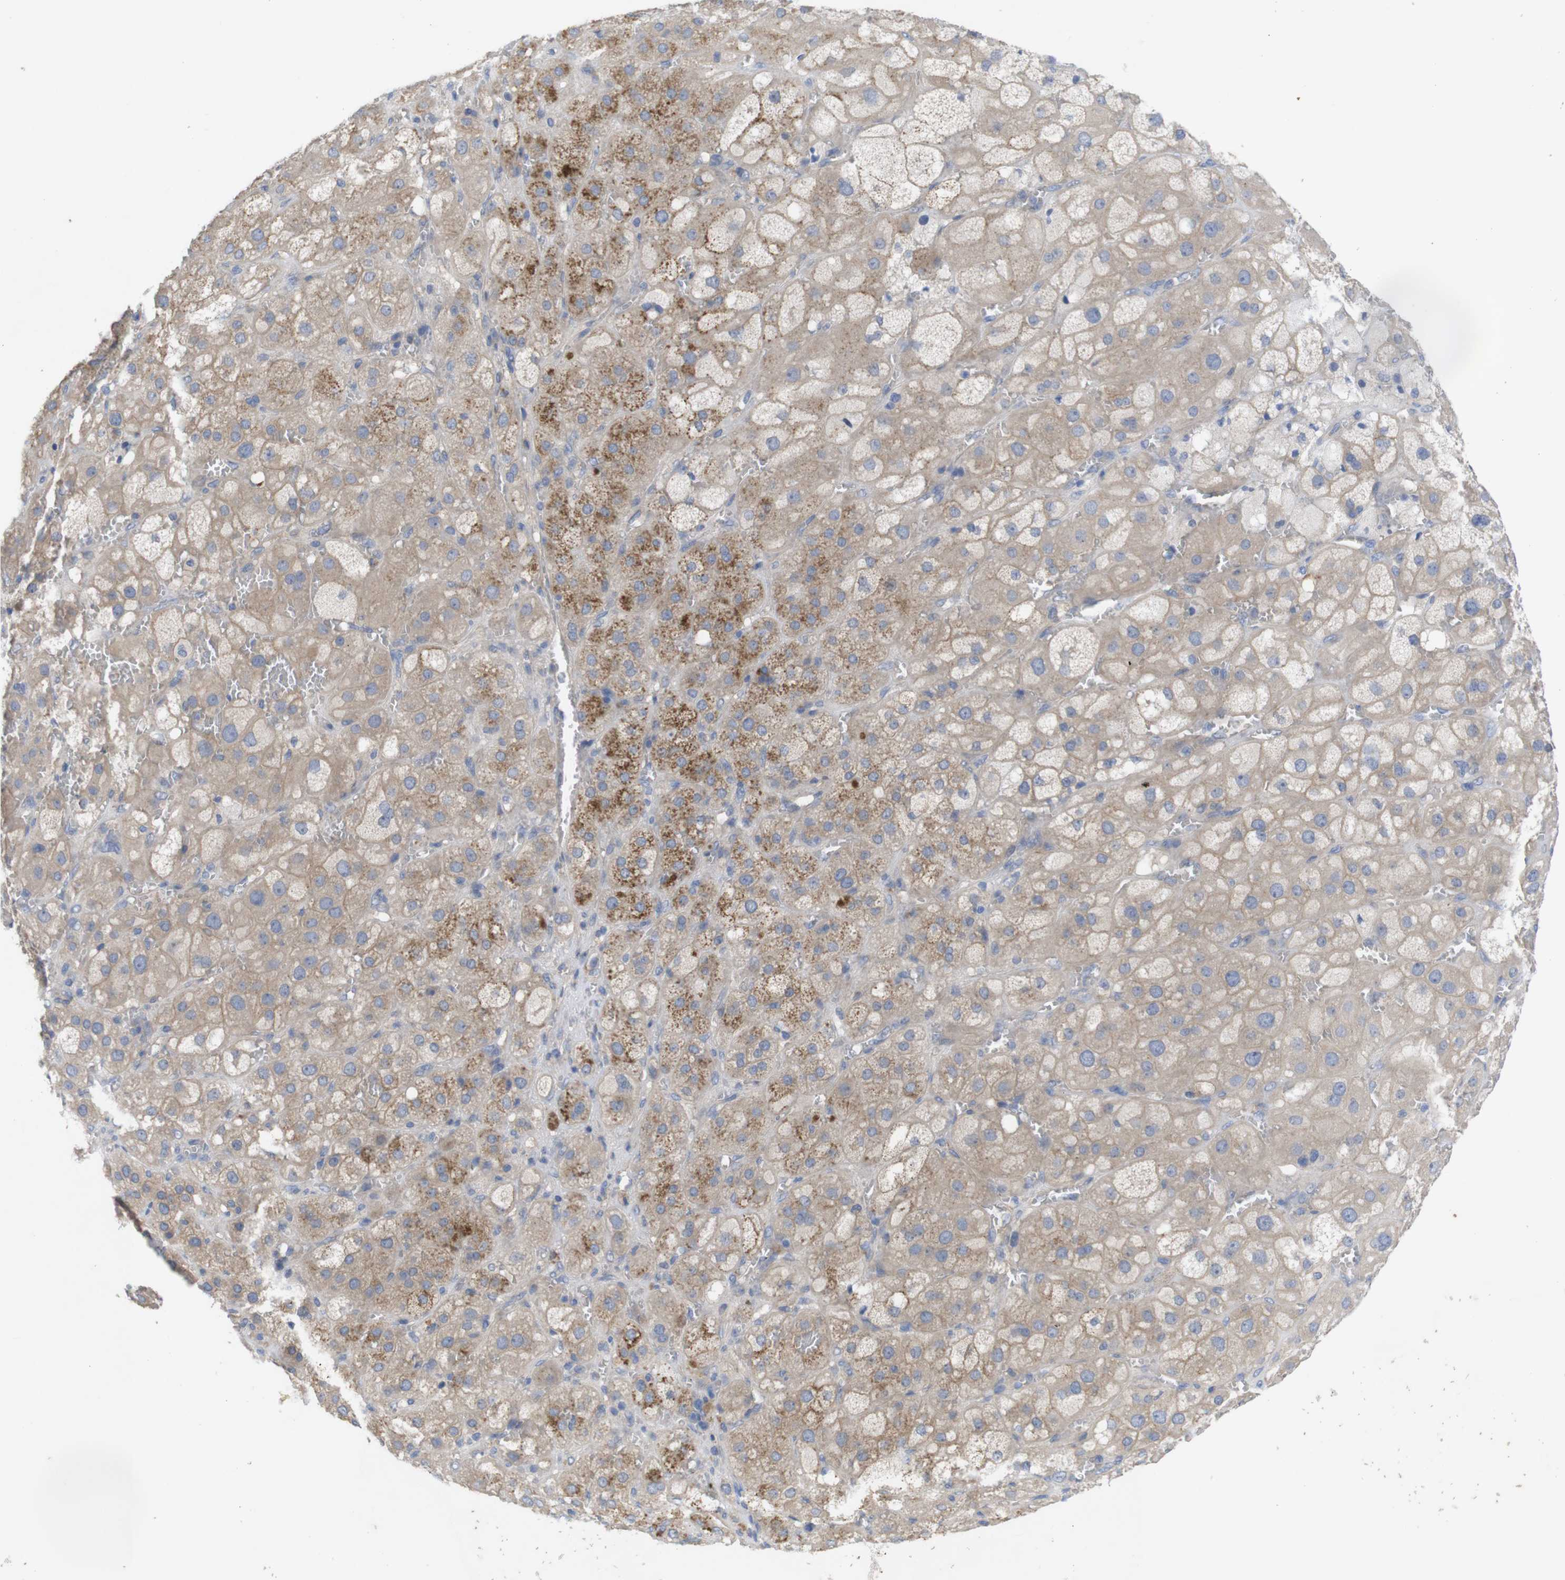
{"staining": {"intensity": "moderate", "quantity": "<25%", "location": "cytoplasmic/membranous"}, "tissue": "adrenal gland", "cell_type": "Glandular cells", "image_type": "normal", "snomed": [{"axis": "morphology", "description": "Normal tissue, NOS"}, {"axis": "topography", "description": "Adrenal gland"}], "caption": "High-magnification brightfield microscopy of unremarkable adrenal gland stained with DAB (brown) and counterstained with hematoxylin (blue). glandular cells exhibit moderate cytoplasmic/membranous staining is present in about<25% of cells.", "gene": "KIDINS220", "patient": {"sex": "female", "age": 47}}